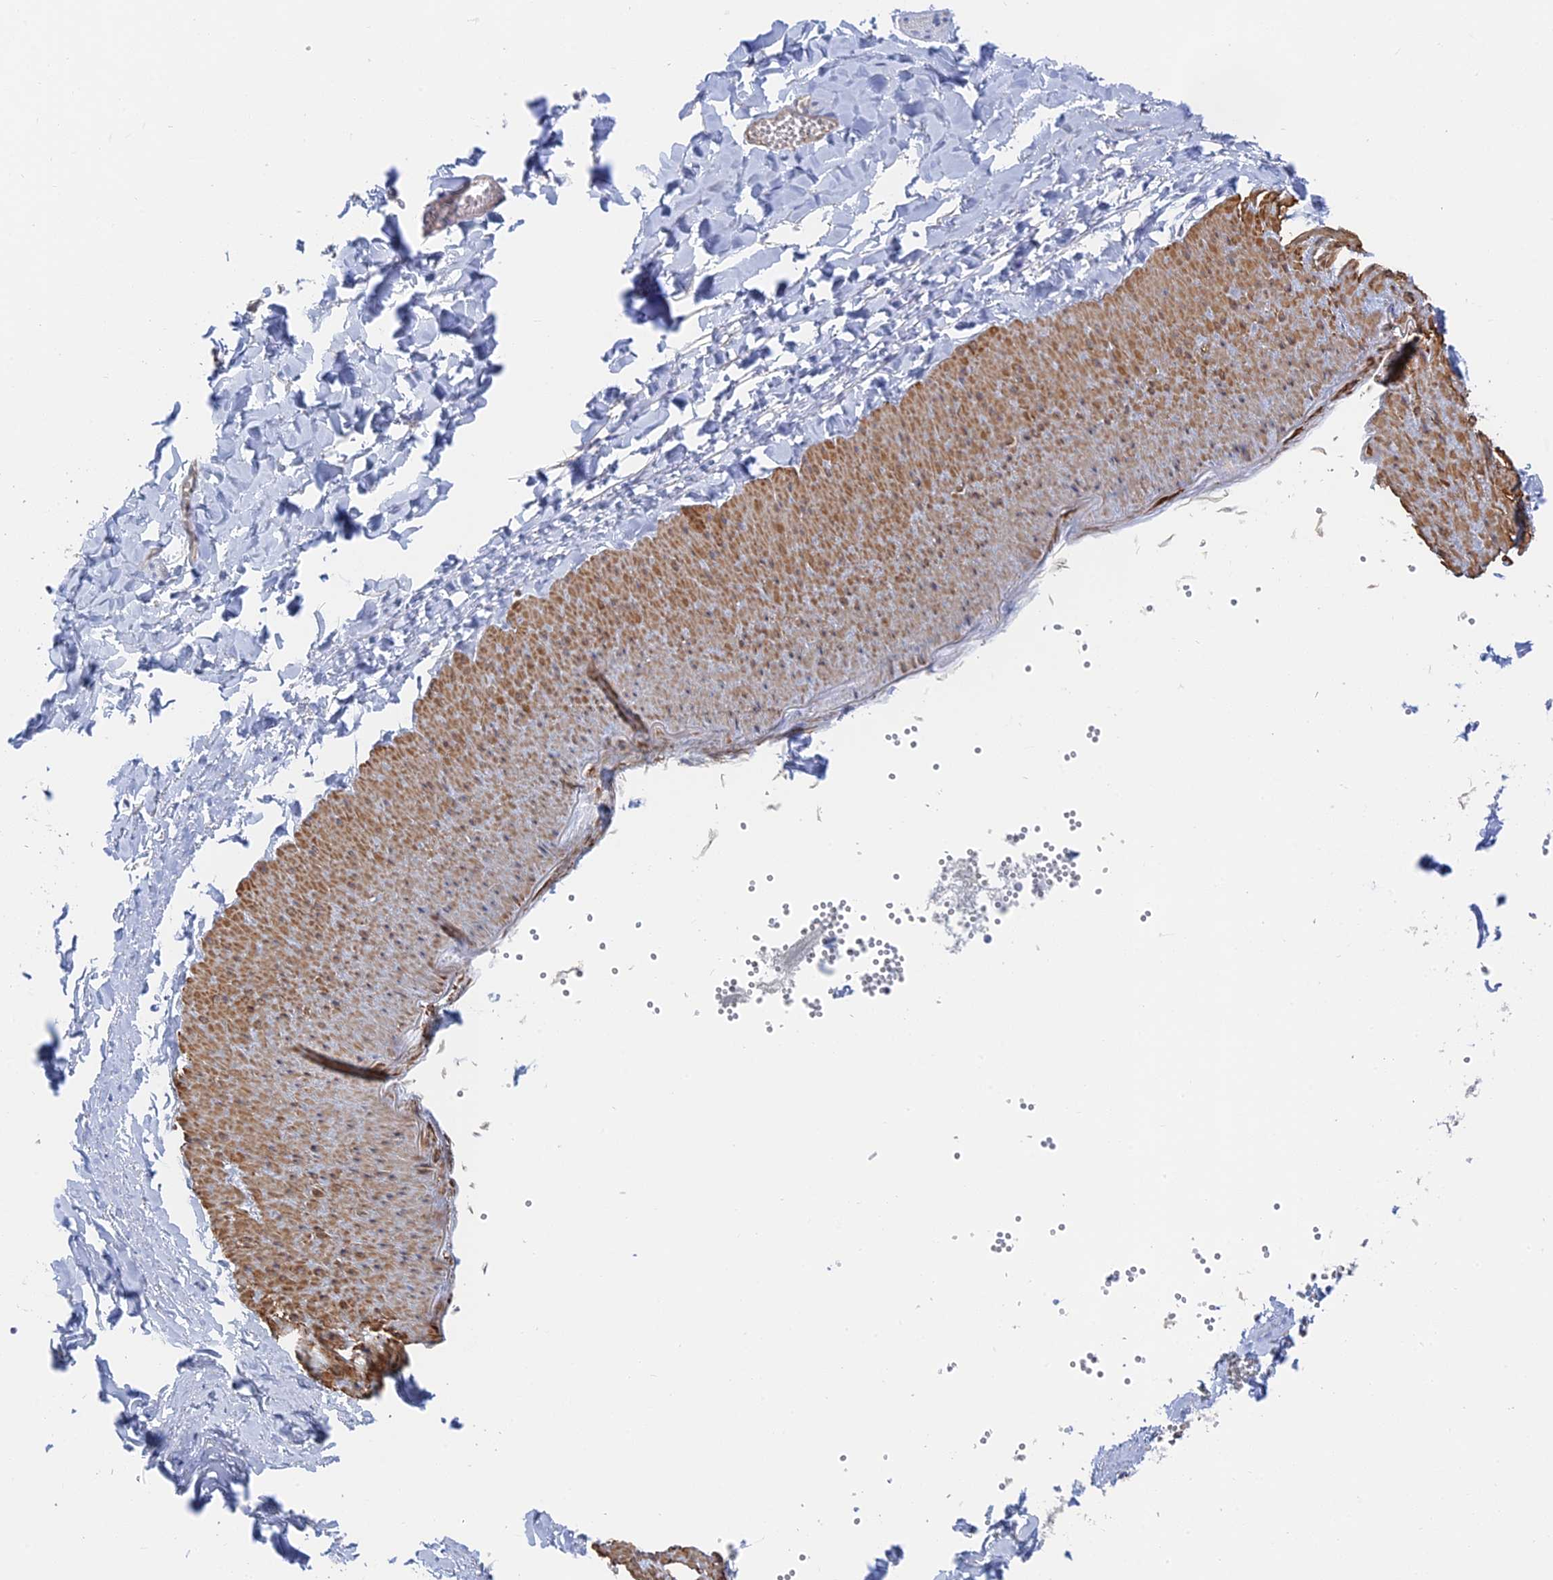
{"staining": {"intensity": "negative", "quantity": "none", "location": "none"}, "tissue": "adipose tissue", "cell_type": "Adipocytes", "image_type": "normal", "snomed": [{"axis": "morphology", "description": "Normal tissue, NOS"}, {"axis": "topography", "description": "Gallbladder"}, {"axis": "topography", "description": "Peripheral nerve tissue"}], "caption": "Human adipose tissue stained for a protein using immunohistochemistry shows no positivity in adipocytes.", "gene": "CFAP92", "patient": {"sex": "male", "age": 38}}